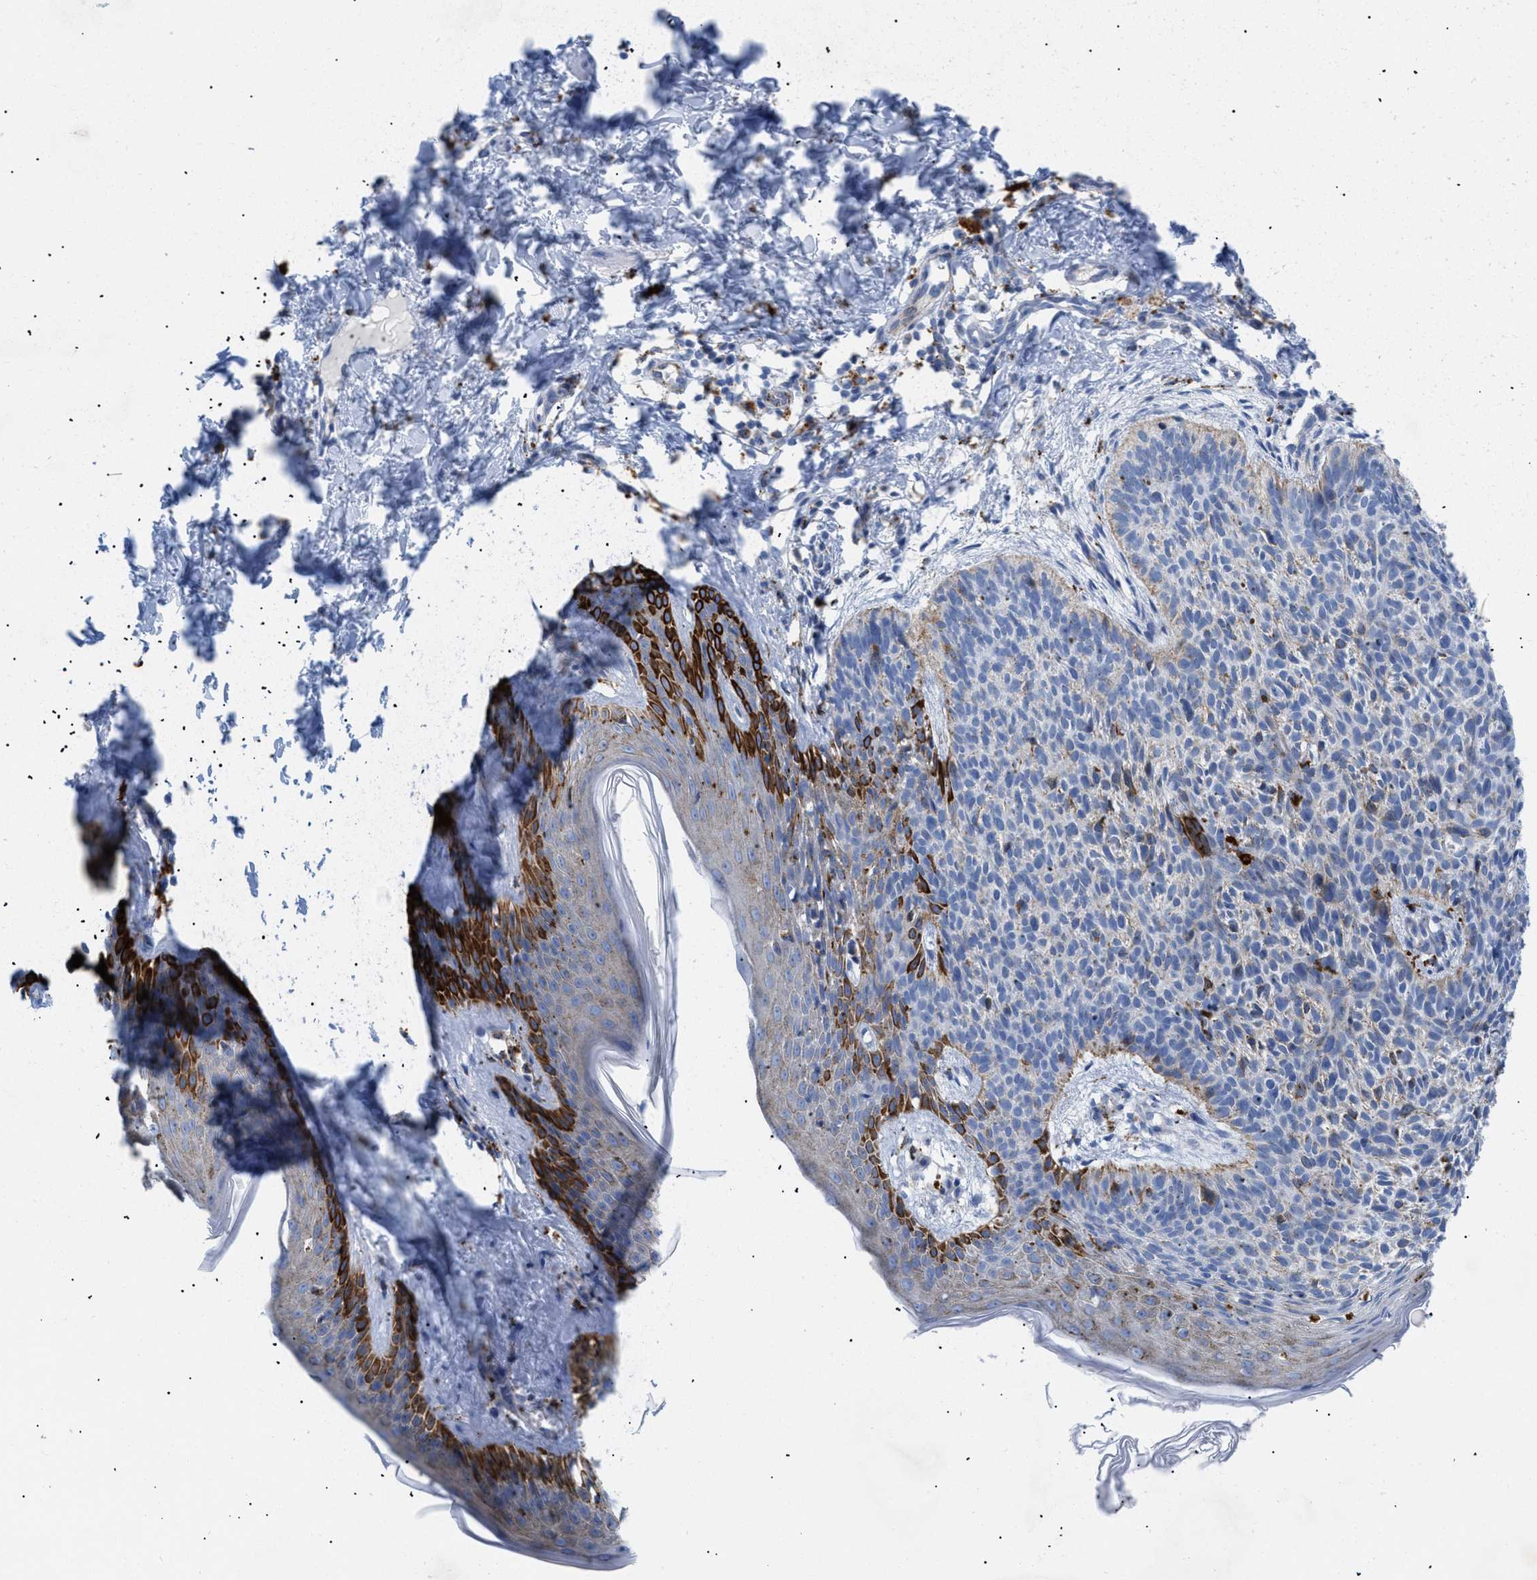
{"staining": {"intensity": "moderate", "quantity": "<25%", "location": "cytoplasmic/membranous"}, "tissue": "skin cancer", "cell_type": "Tumor cells", "image_type": "cancer", "snomed": [{"axis": "morphology", "description": "Basal cell carcinoma"}, {"axis": "topography", "description": "Skin"}], "caption": "Human skin cancer (basal cell carcinoma) stained with a protein marker demonstrates moderate staining in tumor cells.", "gene": "DRAM2", "patient": {"sex": "male", "age": 60}}